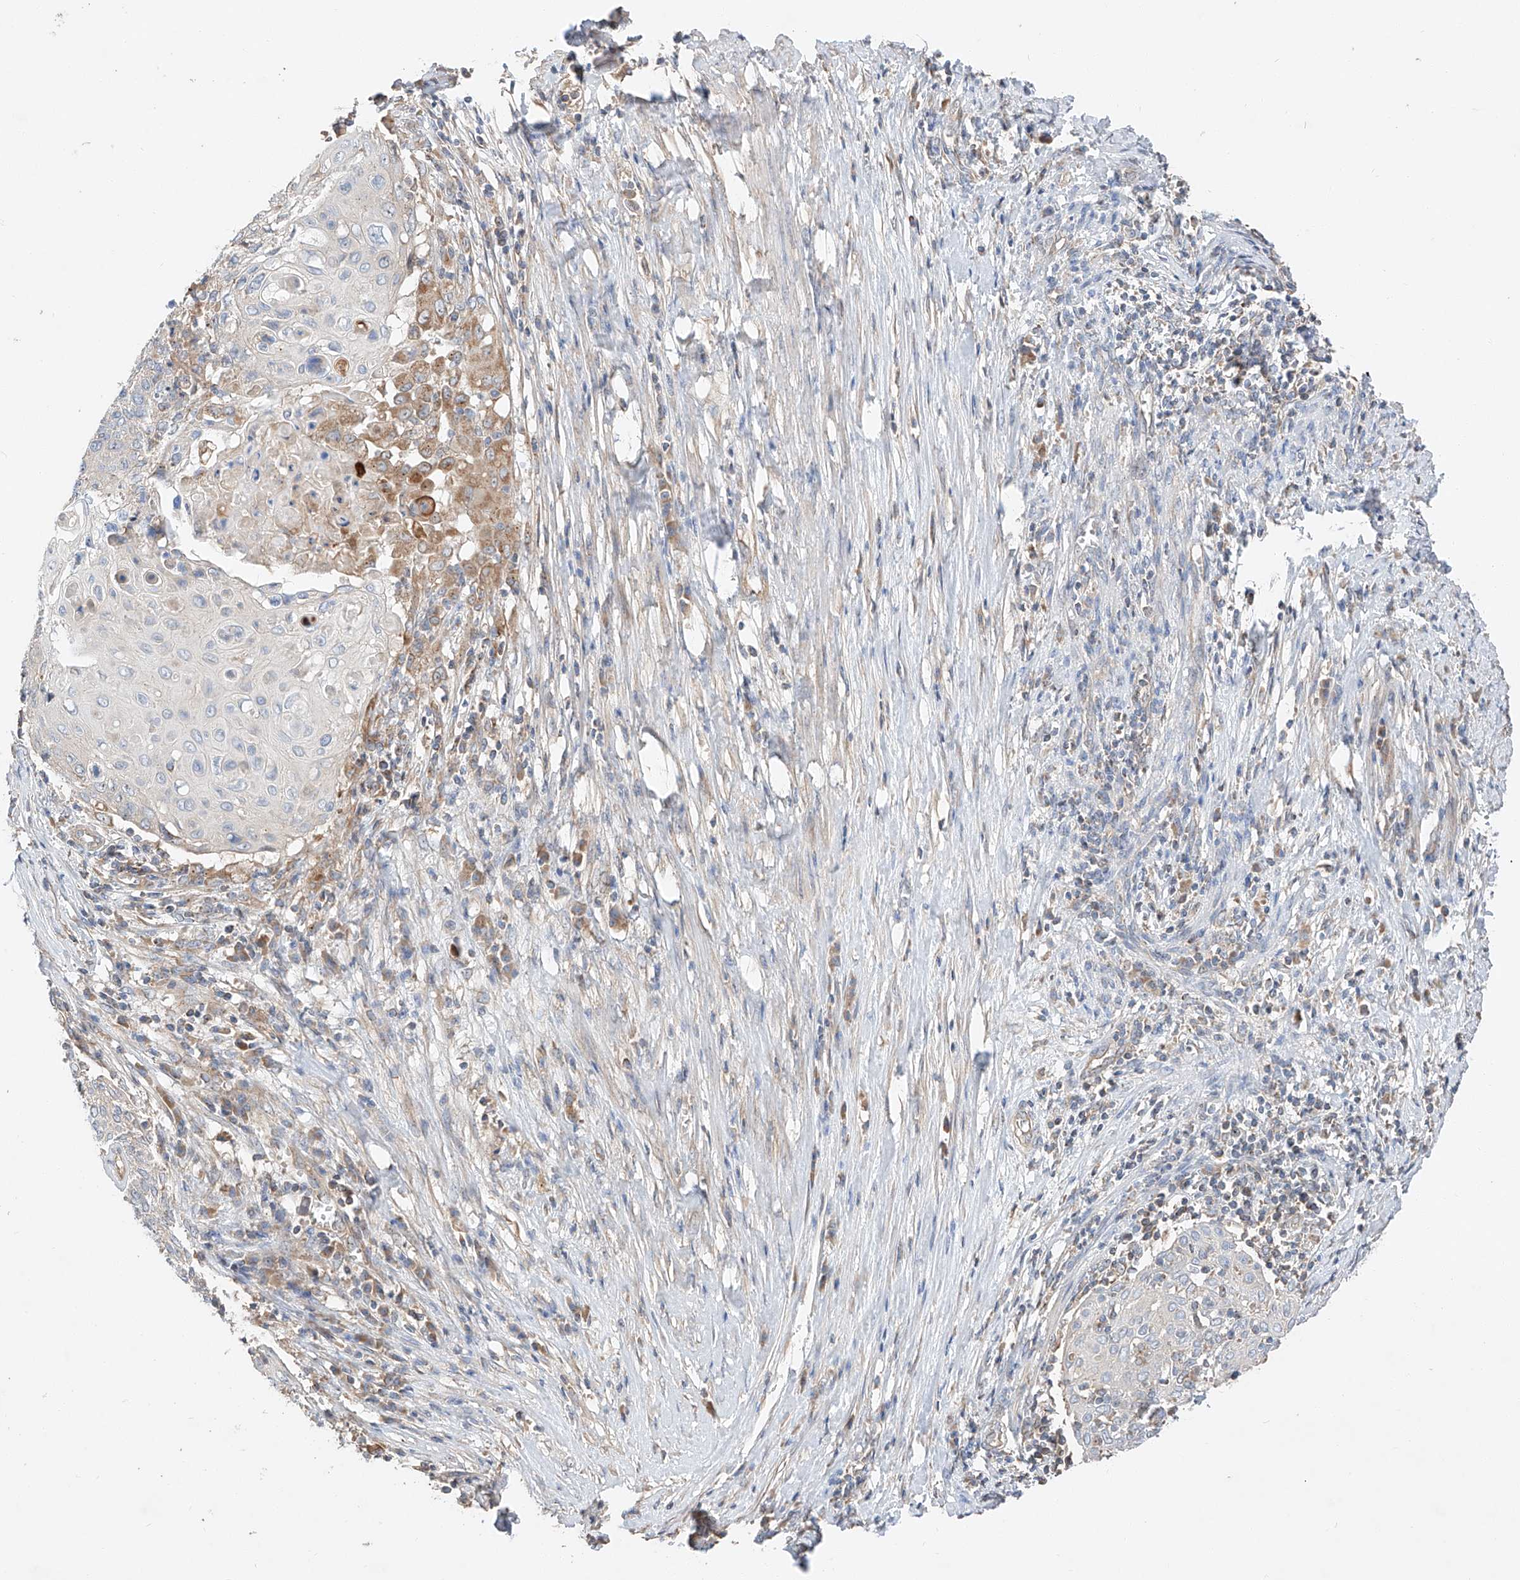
{"staining": {"intensity": "negative", "quantity": "none", "location": "none"}, "tissue": "cervical cancer", "cell_type": "Tumor cells", "image_type": "cancer", "snomed": [{"axis": "morphology", "description": "Squamous cell carcinoma, NOS"}, {"axis": "topography", "description": "Cervix"}], "caption": "The histopathology image displays no significant expression in tumor cells of cervical cancer.", "gene": "RUSC1", "patient": {"sex": "female", "age": 39}}